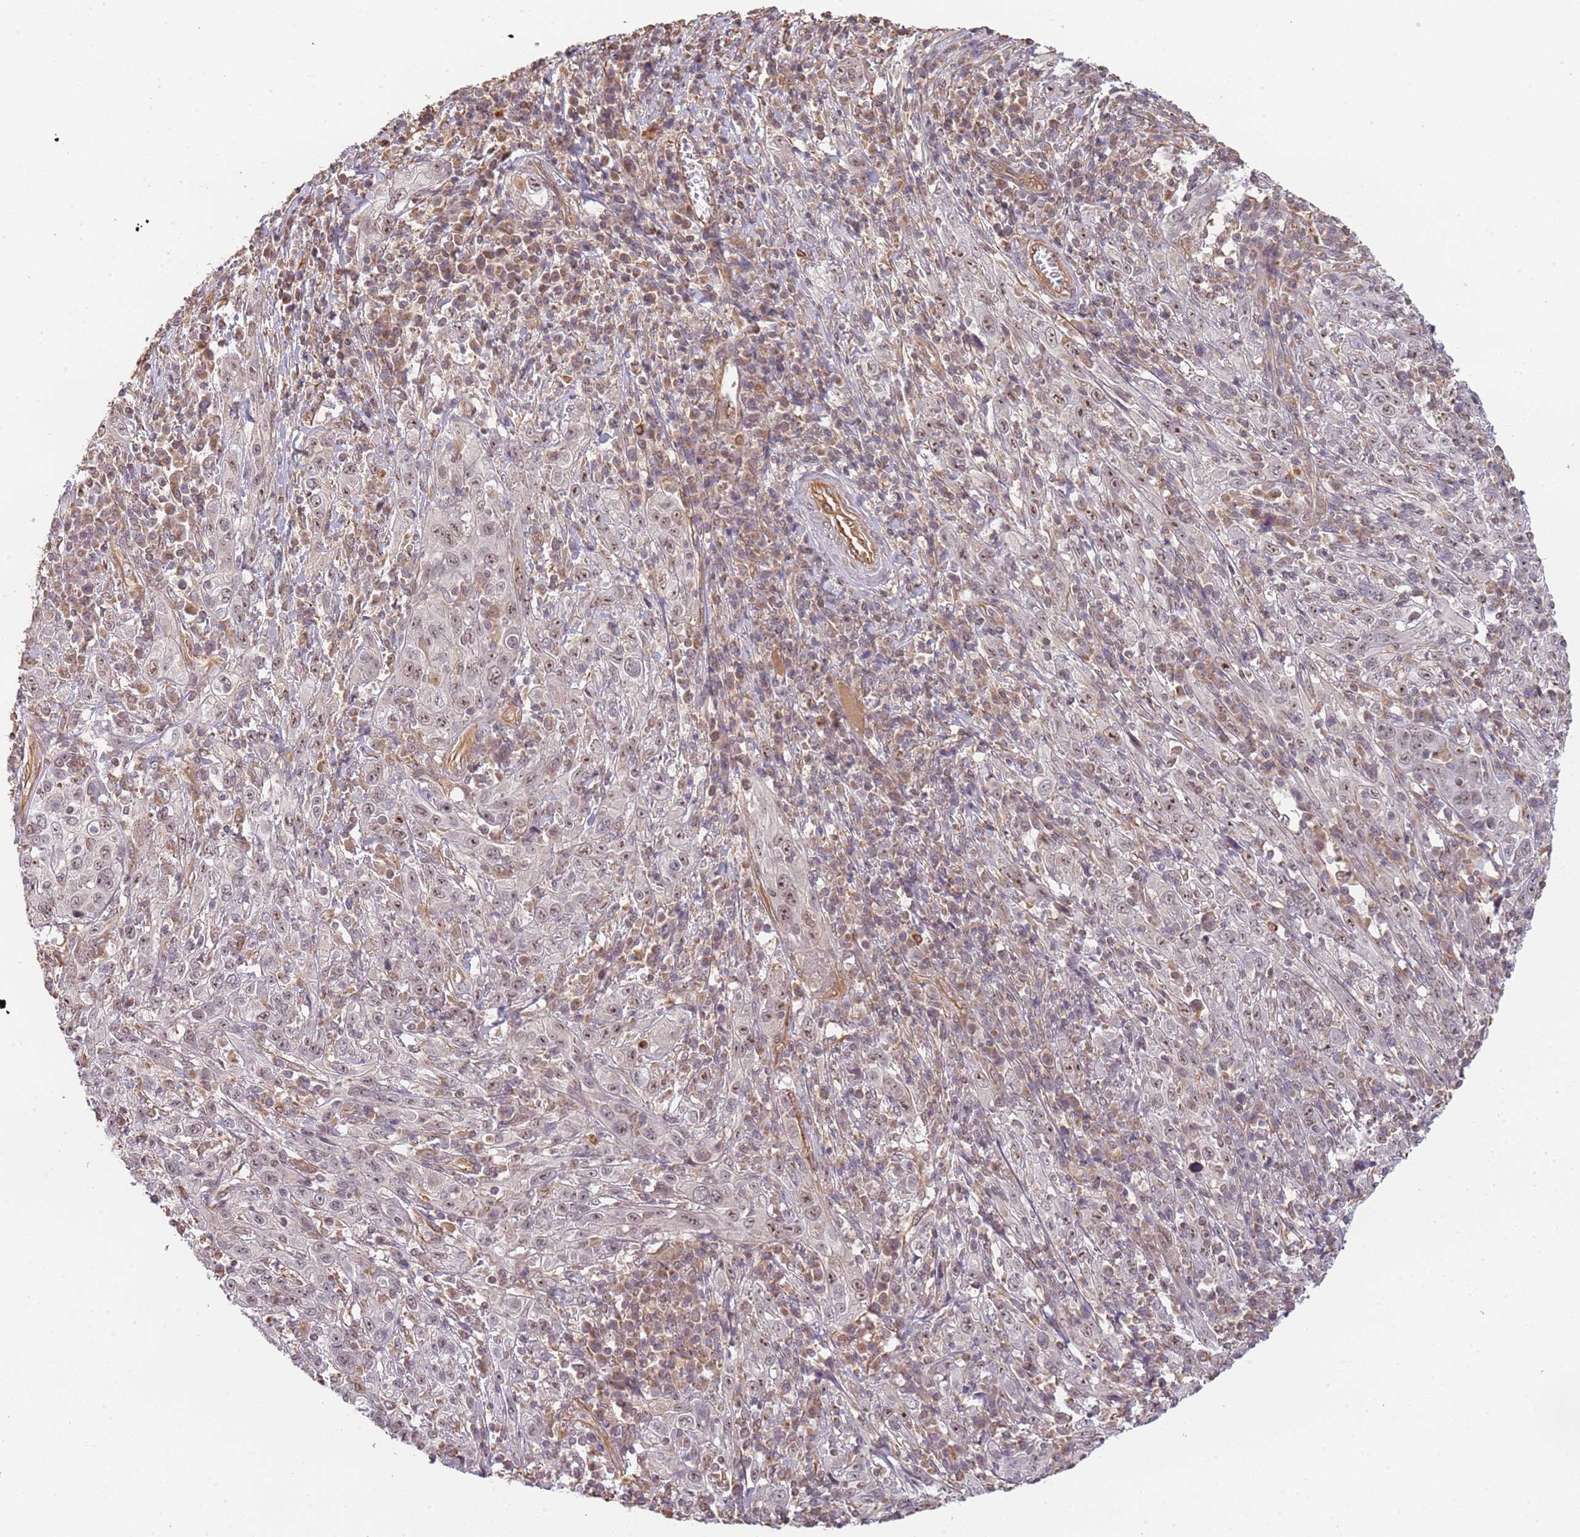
{"staining": {"intensity": "weak", "quantity": "25%-75%", "location": "nuclear"}, "tissue": "cervical cancer", "cell_type": "Tumor cells", "image_type": "cancer", "snomed": [{"axis": "morphology", "description": "Squamous cell carcinoma, NOS"}, {"axis": "topography", "description": "Cervix"}], "caption": "This histopathology image exhibits IHC staining of cervical cancer (squamous cell carcinoma), with low weak nuclear expression in about 25%-75% of tumor cells.", "gene": "SURF2", "patient": {"sex": "female", "age": 46}}